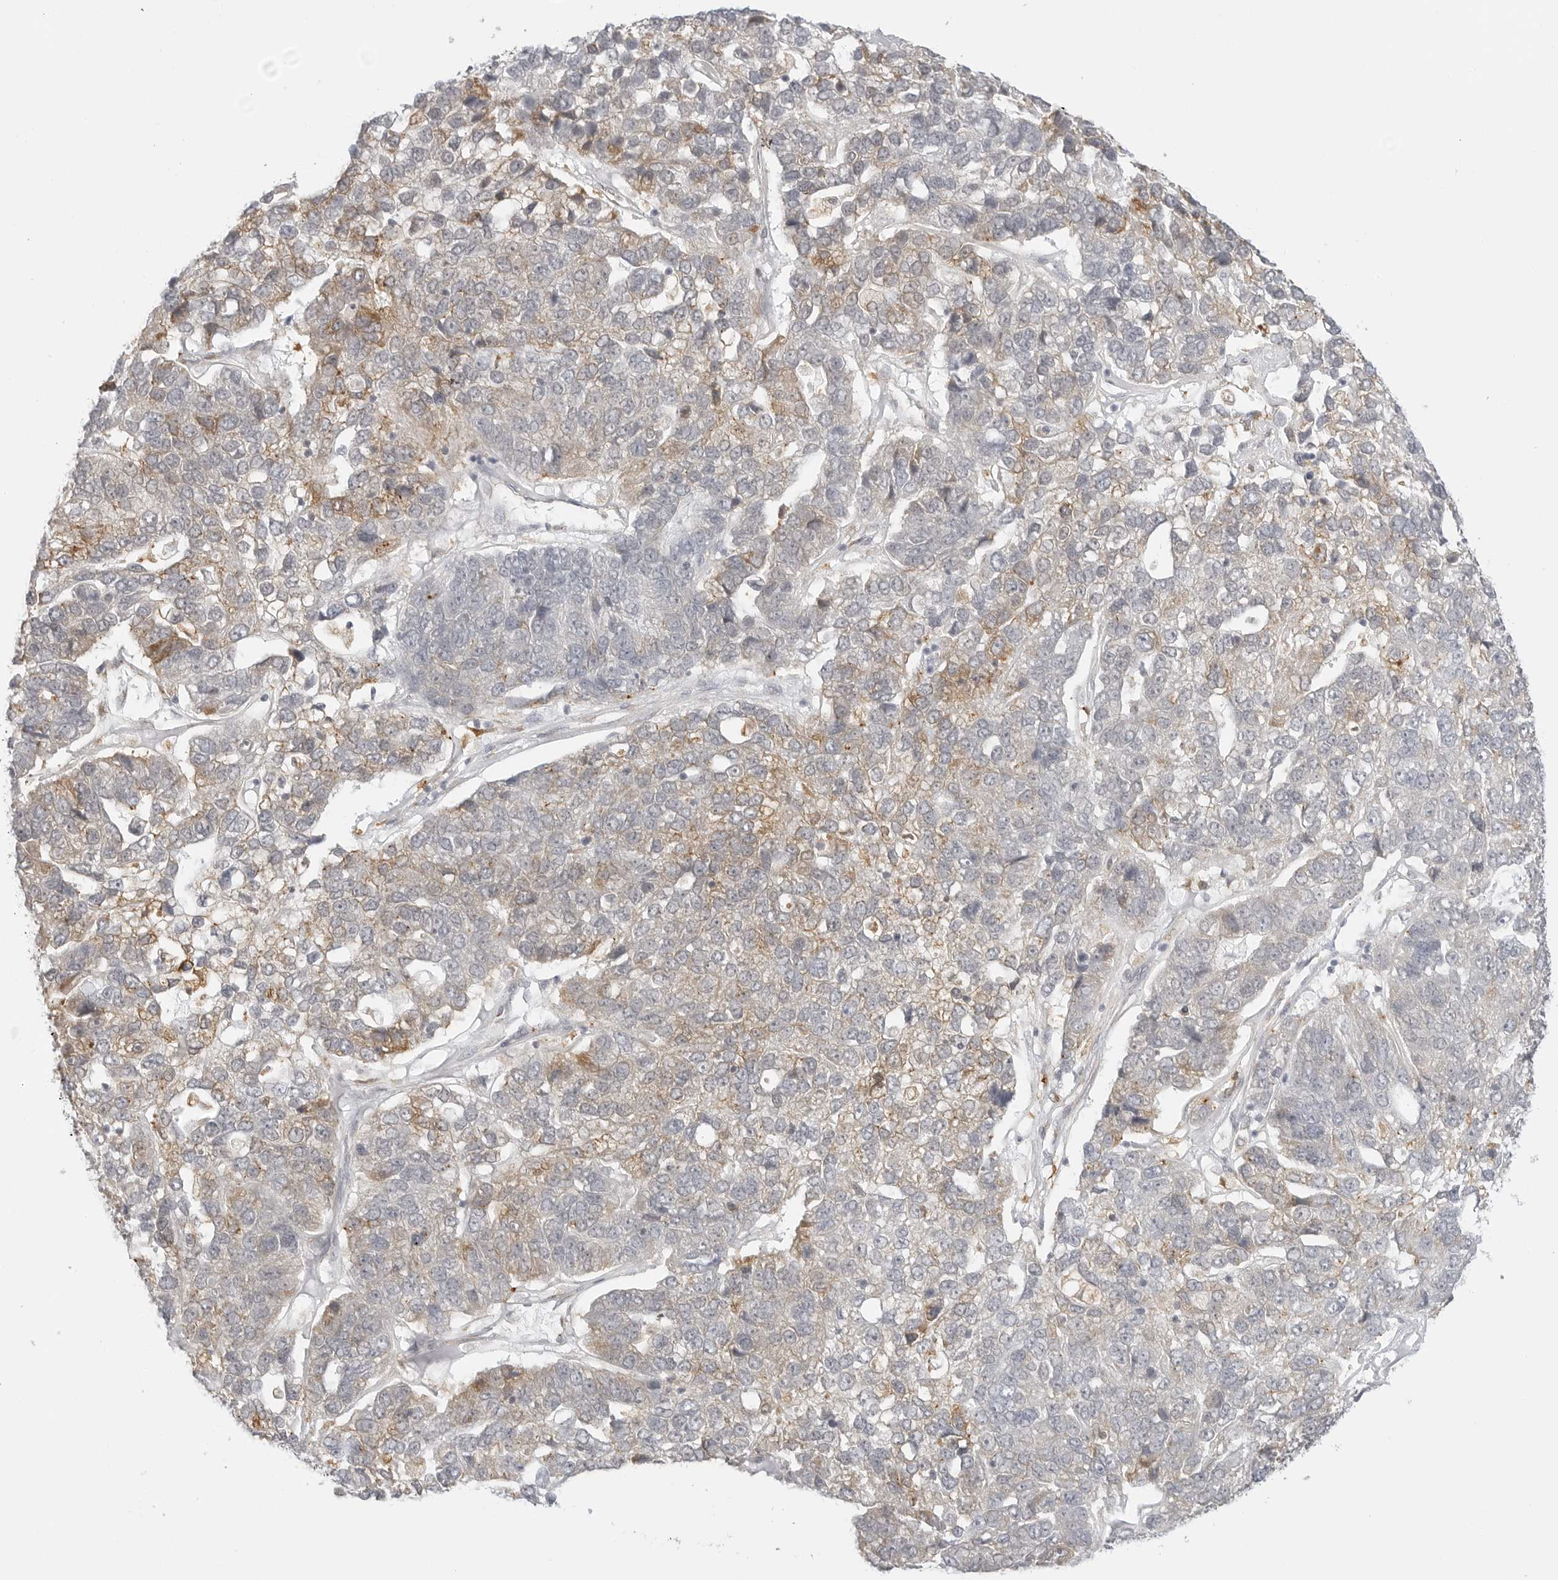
{"staining": {"intensity": "weak", "quantity": "<25%", "location": "cytoplasmic/membranous"}, "tissue": "pancreatic cancer", "cell_type": "Tumor cells", "image_type": "cancer", "snomed": [{"axis": "morphology", "description": "Adenocarcinoma, NOS"}, {"axis": "topography", "description": "Pancreas"}], "caption": "An immunohistochemistry (IHC) image of pancreatic adenocarcinoma is shown. There is no staining in tumor cells of pancreatic adenocarcinoma. (IHC, brightfield microscopy, high magnification).", "gene": "THEM4", "patient": {"sex": "female", "age": 61}}